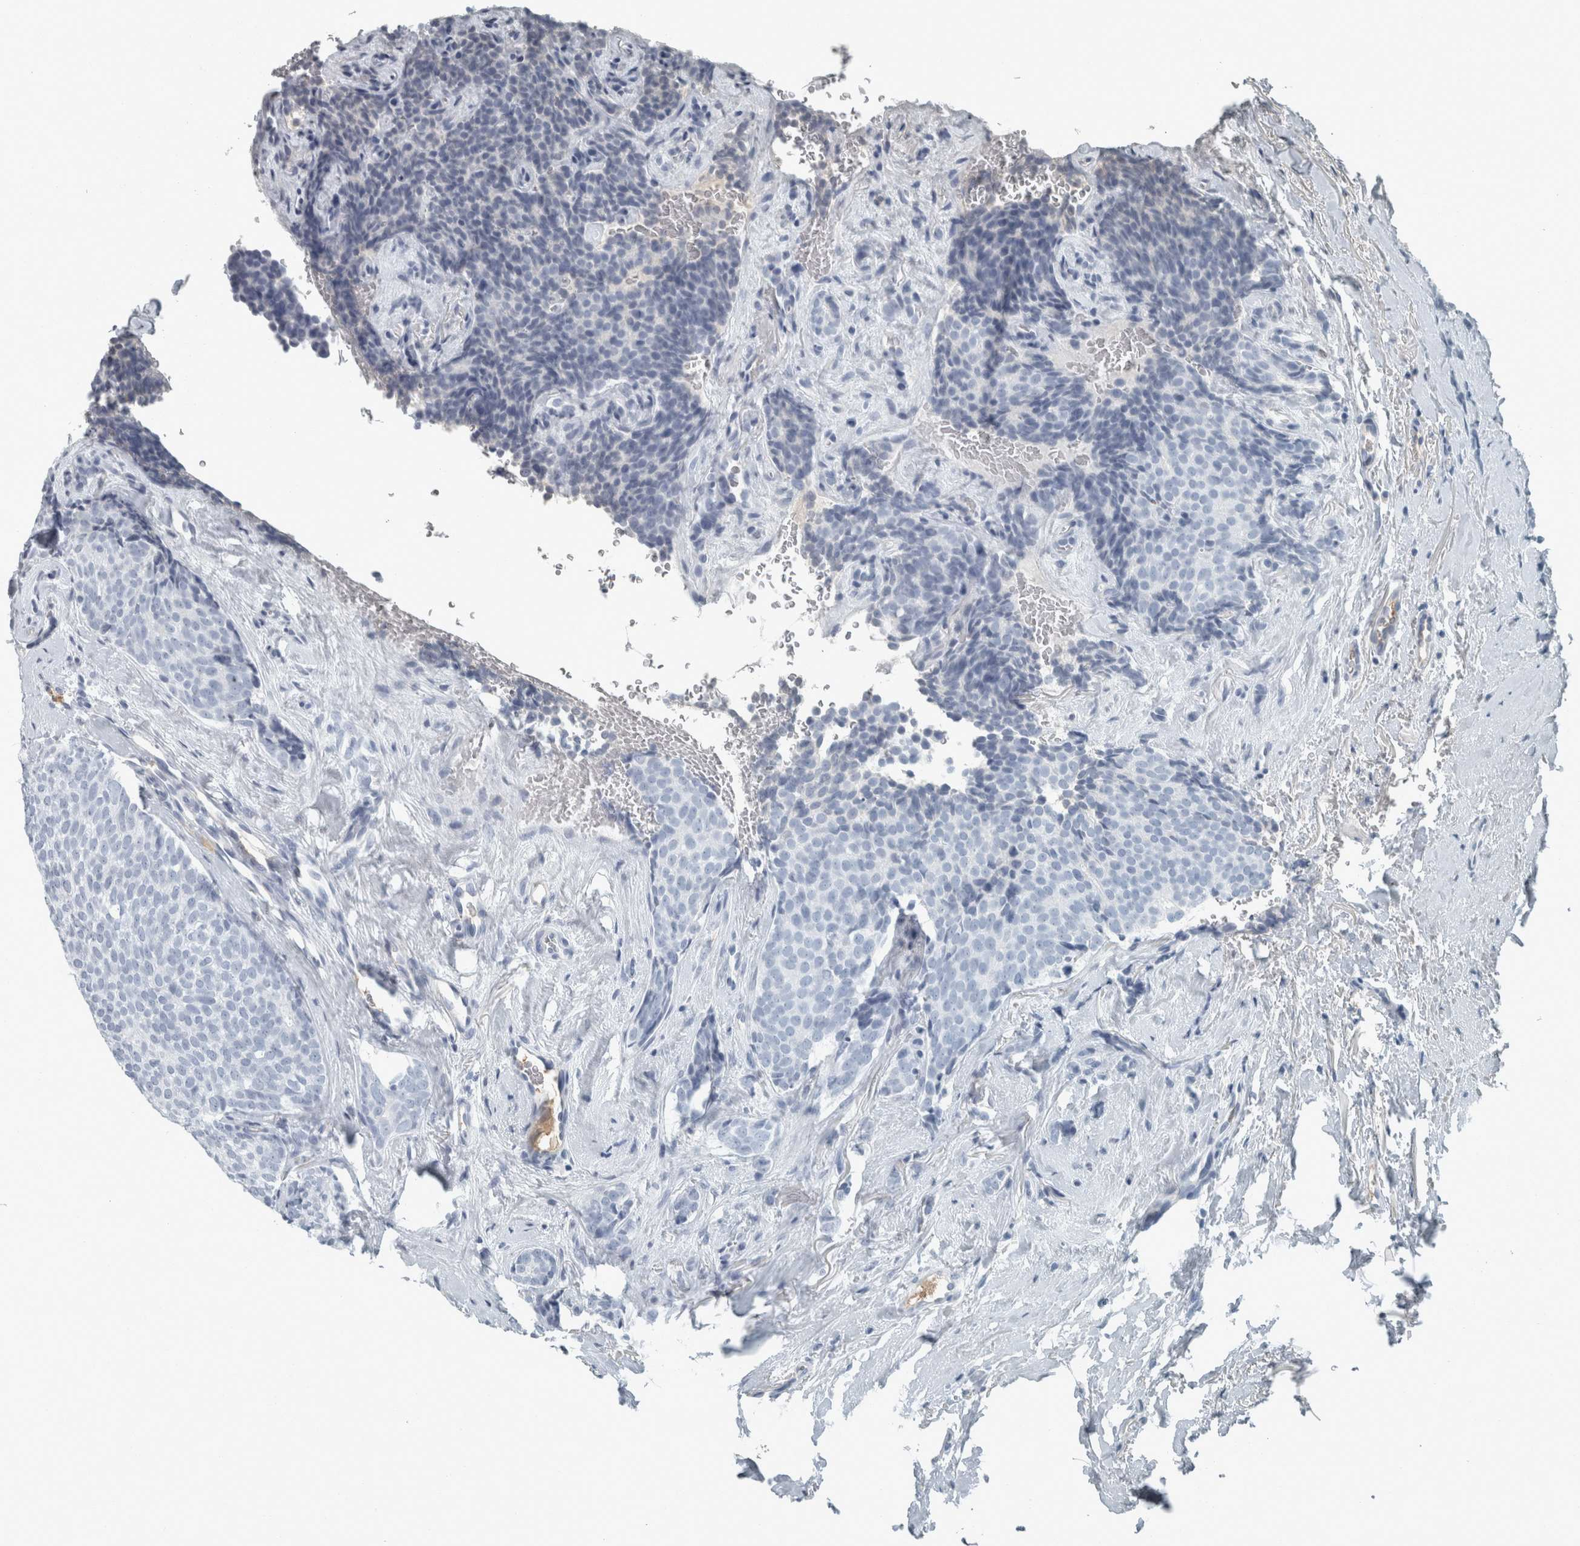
{"staining": {"intensity": "negative", "quantity": "none", "location": "none"}, "tissue": "breast cancer", "cell_type": "Tumor cells", "image_type": "cancer", "snomed": [{"axis": "morphology", "description": "Lobular carcinoma"}, {"axis": "topography", "description": "Skin"}, {"axis": "topography", "description": "Breast"}], "caption": "Breast lobular carcinoma stained for a protein using immunohistochemistry (IHC) reveals no expression tumor cells.", "gene": "CHL1", "patient": {"sex": "female", "age": 46}}